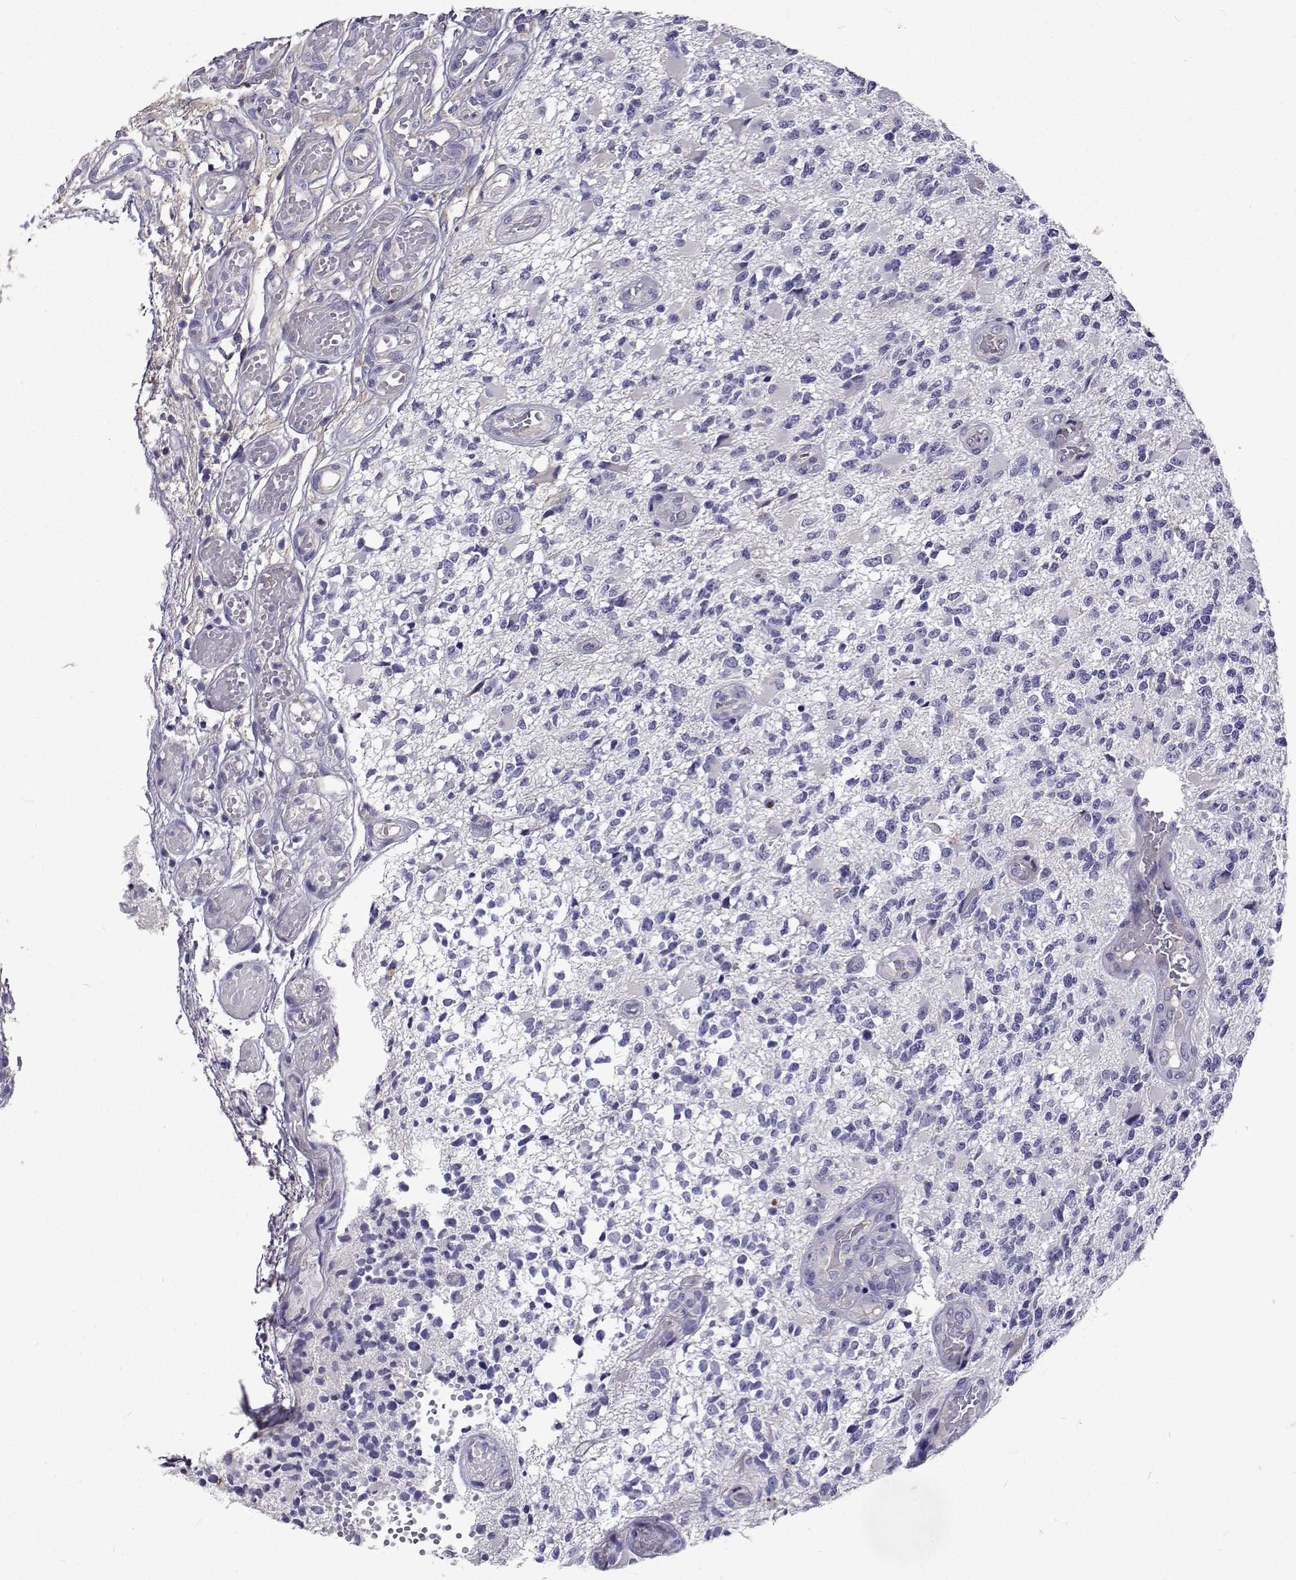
{"staining": {"intensity": "negative", "quantity": "none", "location": "none"}, "tissue": "glioma", "cell_type": "Tumor cells", "image_type": "cancer", "snomed": [{"axis": "morphology", "description": "Glioma, malignant, High grade"}, {"axis": "topography", "description": "Brain"}], "caption": "DAB immunohistochemical staining of high-grade glioma (malignant) demonstrates no significant staining in tumor cells. Brightfield microscopy of IHC stained with DAB (3,3'-diaminobenzidine) (brown) and hematoxylin (blue), captured at high magnification.", "gene": "LHFPL7", "patient": {"sex": "female", "age": 63}}